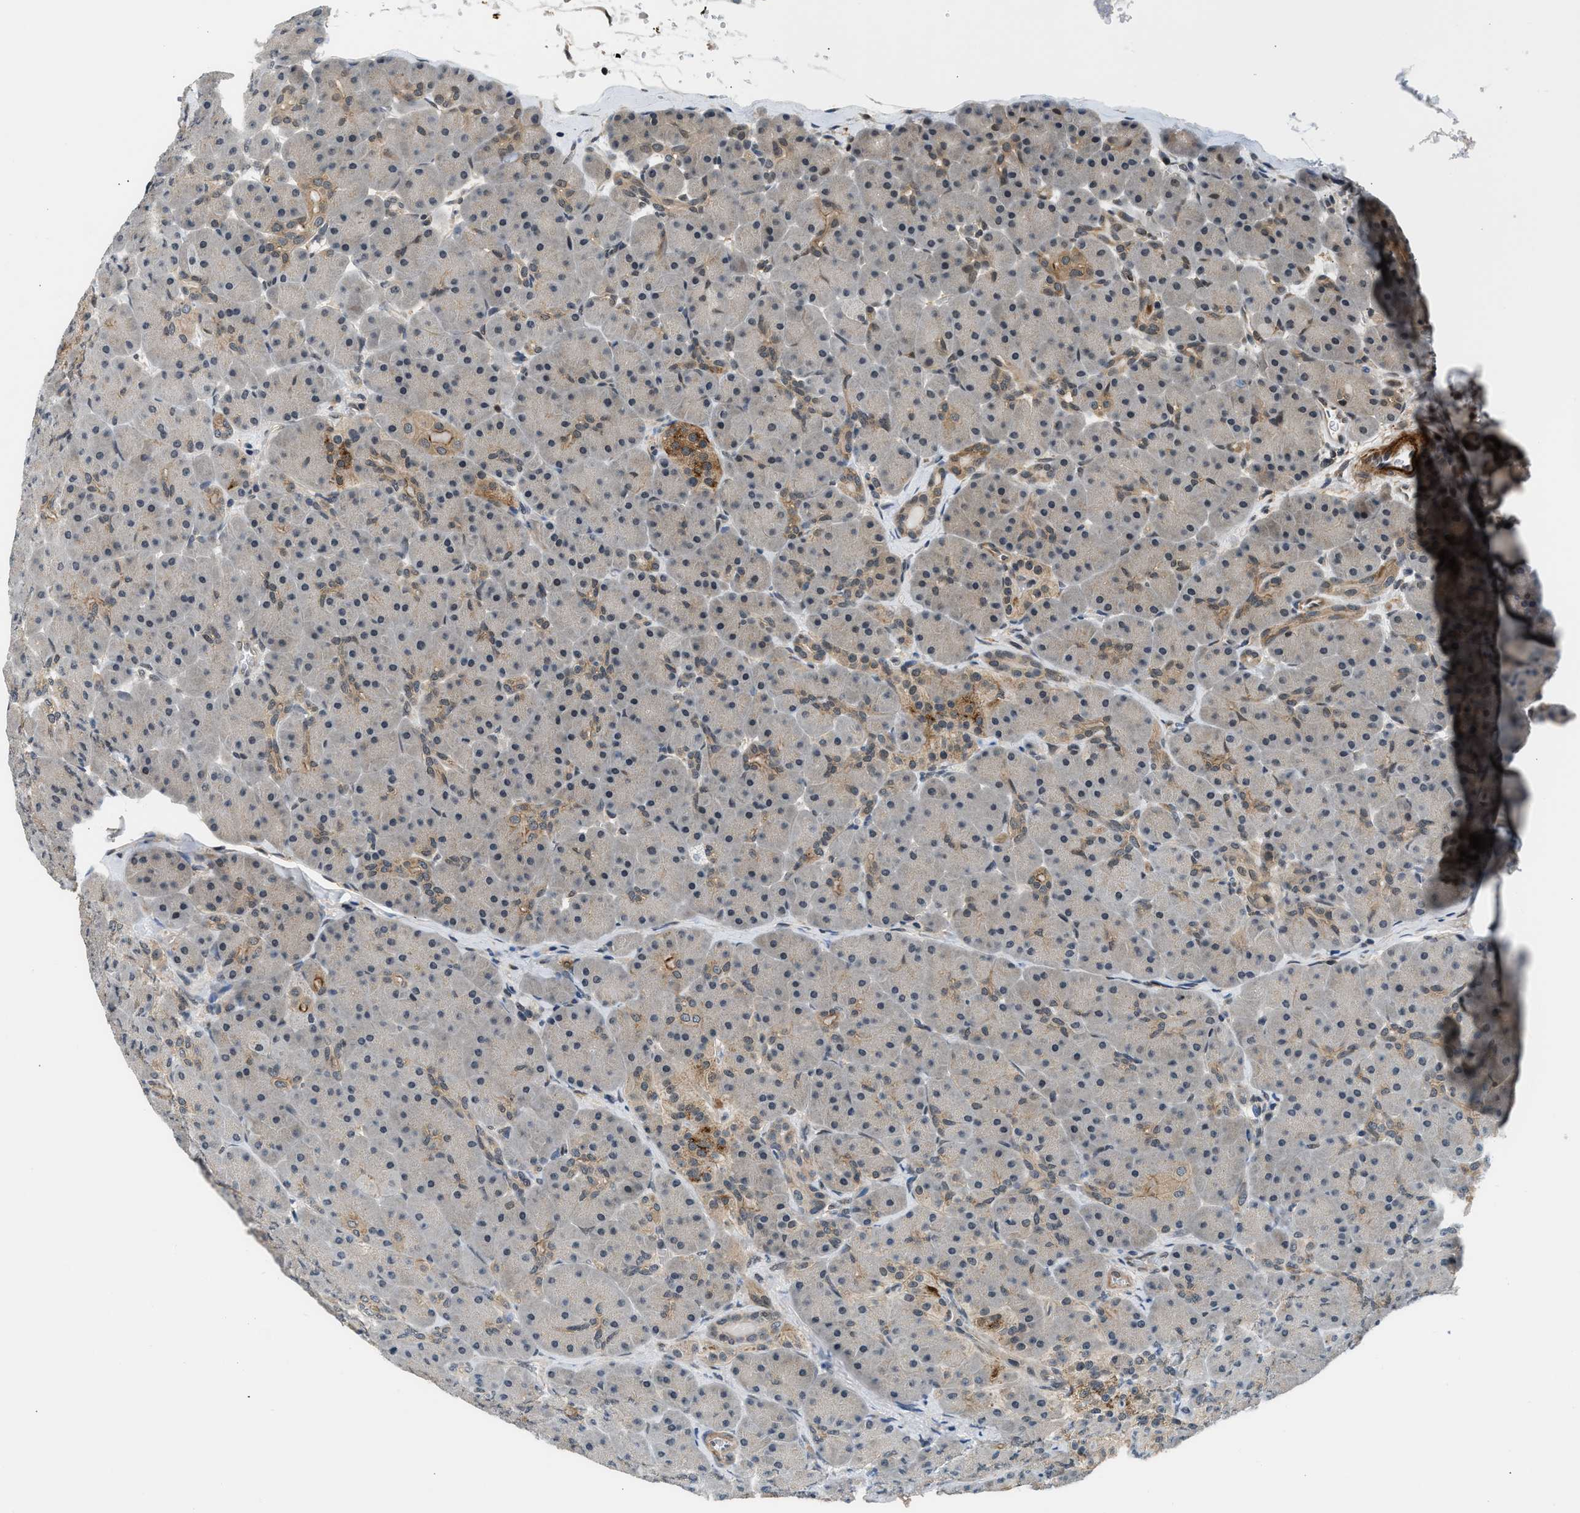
{"staining": {"intensity": "moderate", "quantity": "25%-75%", "location": "cytoplasmic/membranous"}, "tissue": "pancreas", "cell_type": "Exocrine glandular cells", "image_type": "normal", "snomed": [{"axis": "morphology", "description": "Normal tissue, NOS"}, {"axis": "topography", "description": "Pancreas"}], "caption": "Immunohistochemistry (IHC) histopathology image of unremarkable pancreas: pancreas stained using immunohistochemistry reveals medium levels of moderate protein expression localized specifically in the cytoplasmic/membranous of exocrine glandular cells, appearing as a cytoplasmic/membranous brown color.", "gene": "MTMR1", "patient": {"sex": "male", "age": 66}}